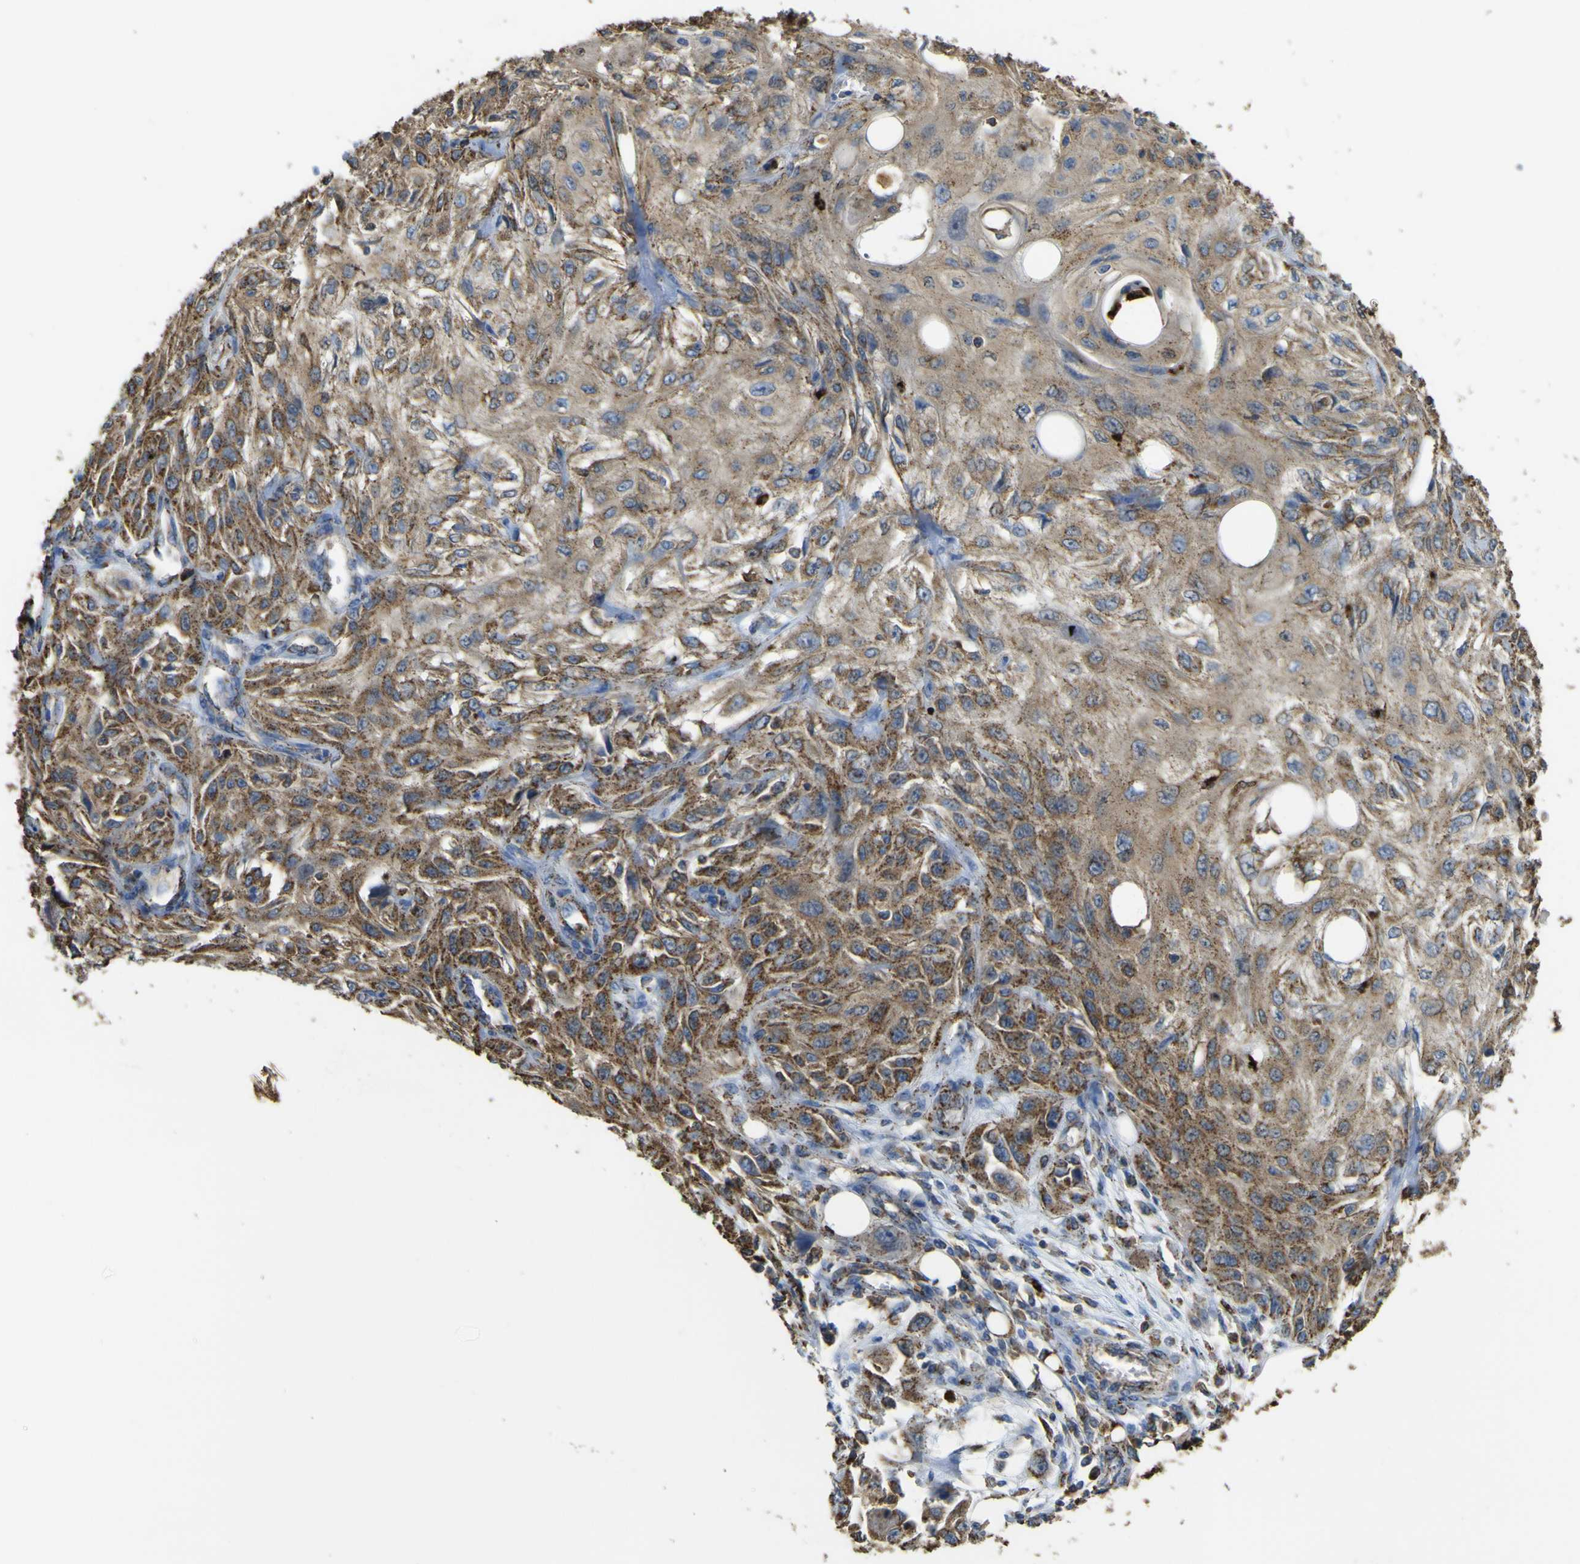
{"staining": {"intensity": "strong", "quantity": ">75%", "location": "cytoplasmic/membranous"}, "tissue": "skin cancer", "cell_type": "Tumor cells", "image_type": "cancer", "snomed": [{"axis": "morphology", "description": "Squamous cell carcinoma, NOS"}, {"axis": "topography", "description": "Skin"}], "caption": "Approximately >75% of tumor cells in squamous cell carcinoma (skin) display strong cytoplasmic/membranous protein positivity as visualized by brown immunohistochemical staining.", "gene": "ACSL3", "patient": {"sex": "male", "age": 75}}